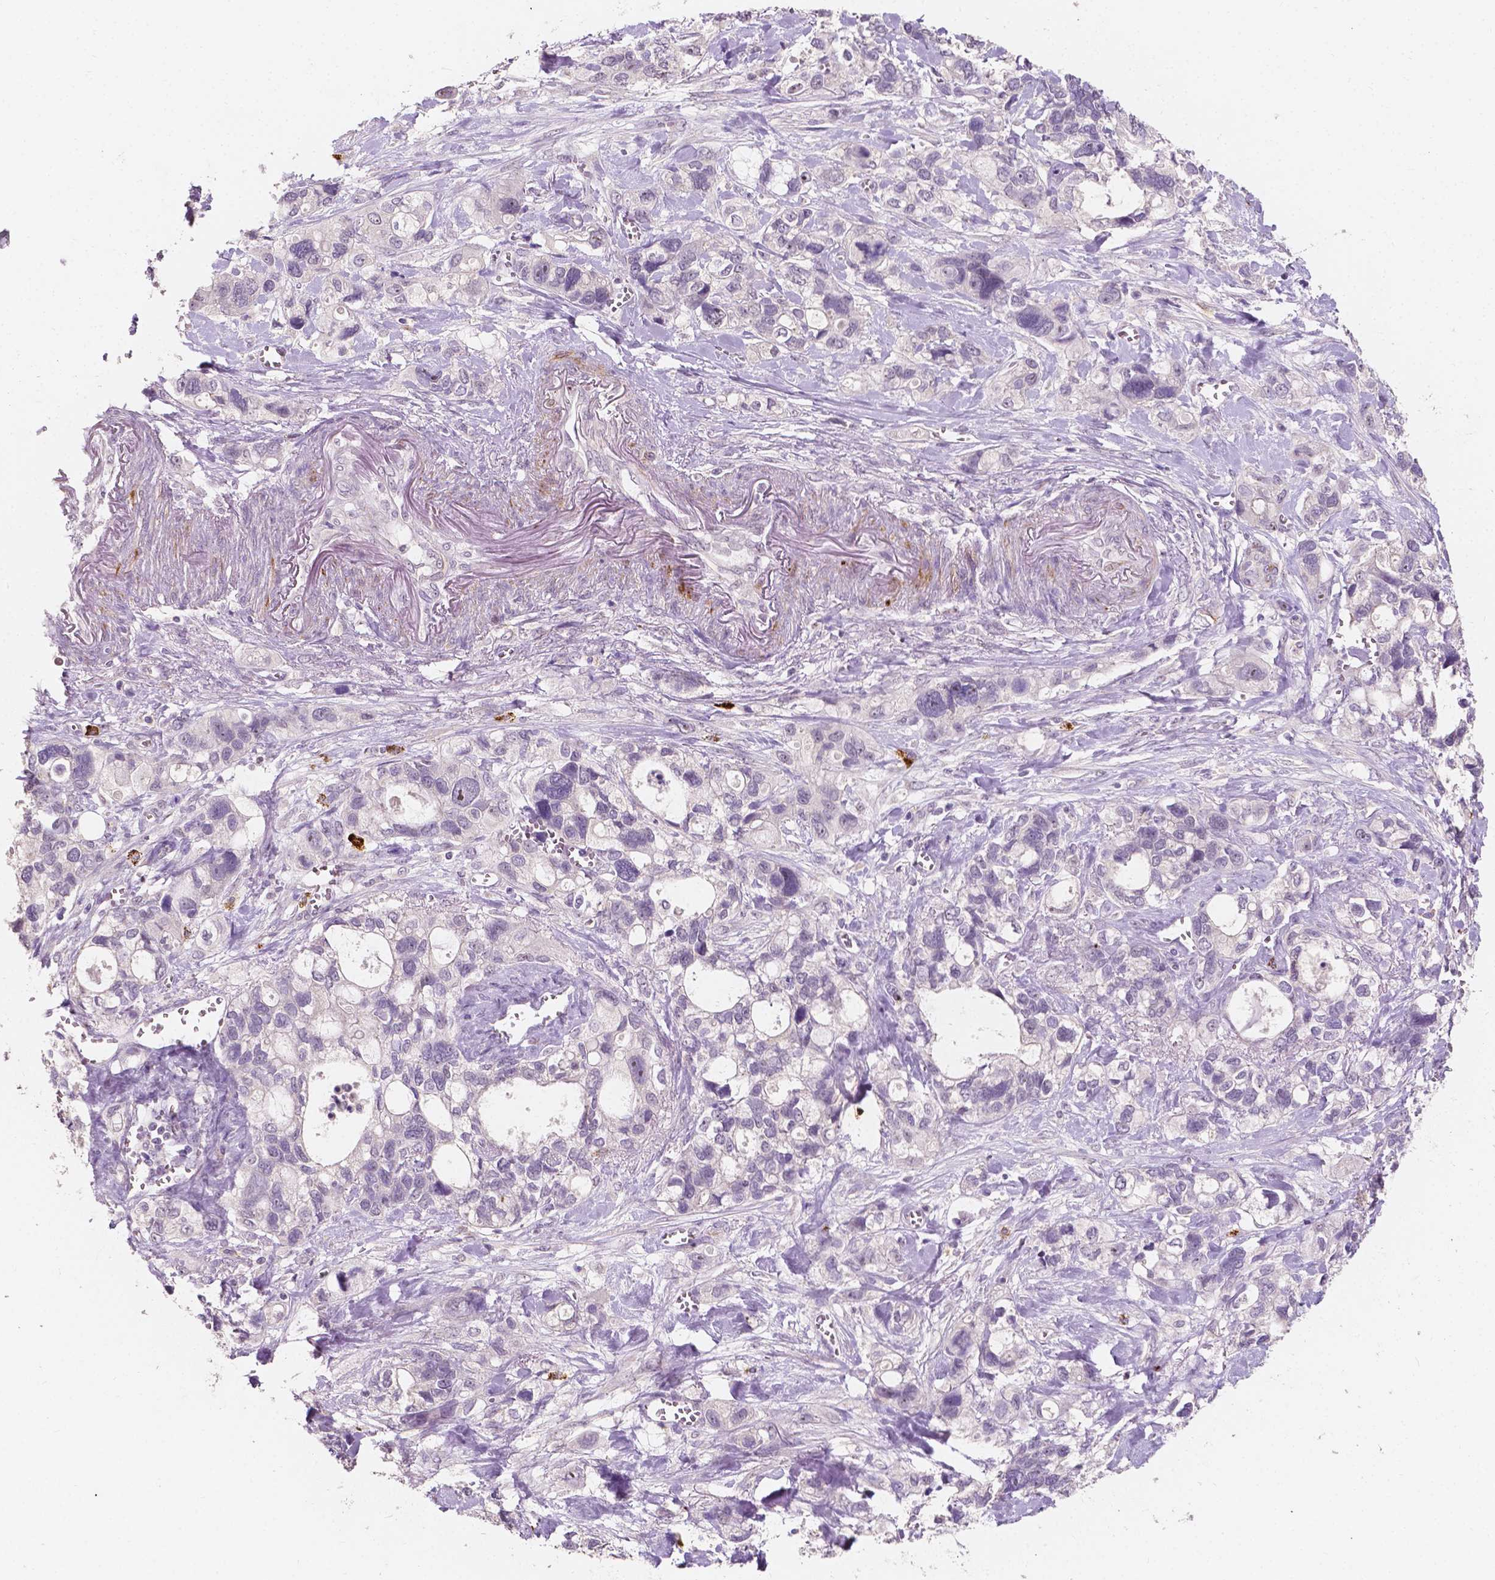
{"staining": {"intensity": "negative", "quantity": "none", "location": "none"}, "tissue": "stomach cancer", "cell_type": "Tumor cells", "image_type": "cancer", "snomed": [{"axis": "morphology", "description": "Adenocarcinoma, NOS"}, {"axis": "topography", "description": "Stomach, upper"}], "caption": "There is no significant positivity in tumor cells of stomach adenocarcinoma.", "gene": "SIRT2", "patient": {"sex": "female", "age": 81}}